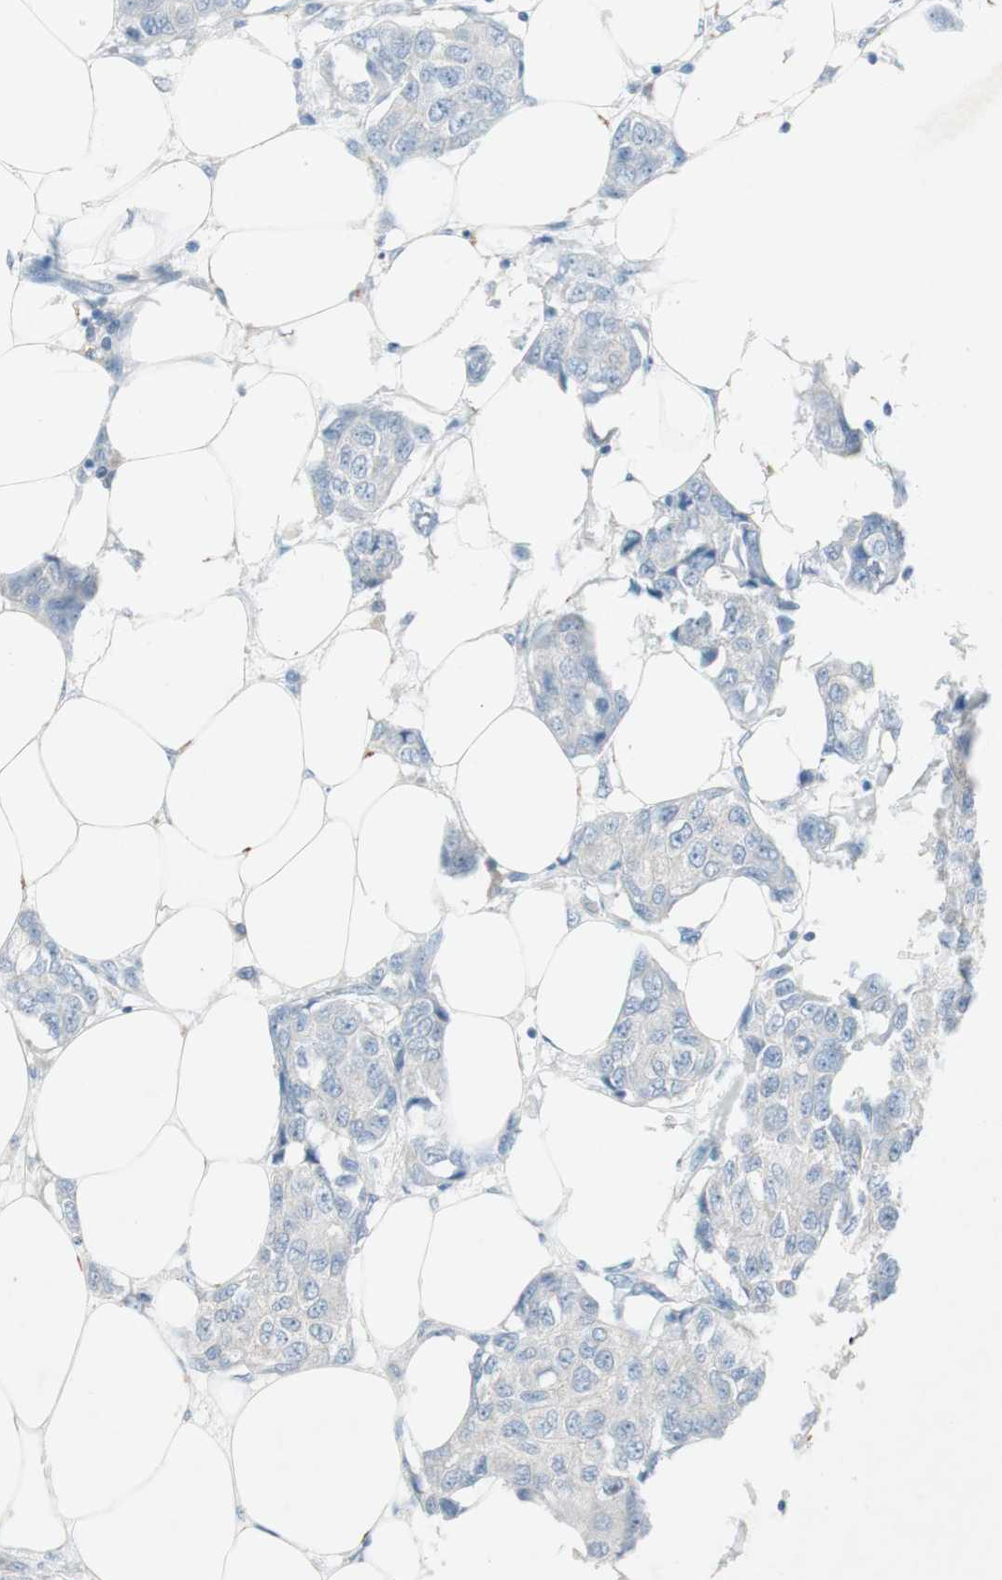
{"staining": {"intensity": "negative", "quantity": "none", "location": "none"}, "tissue": "breast cancer", "cell_type": "Tumor cells", "image_type": "cancer", "snomed": [{"axis": "morphology", "description": "Duct carcinoma"}, {"axis": "topography", "description": "Breast"}], "caption": "DAB (3,3'-diaminobenzidine) immunohistochemical staining of human breast cancer (intraductal carcinoma) shows no significant expression in tumor cells.", "gene": "KHK", "patient": {"sex": "female", "age": 80}}